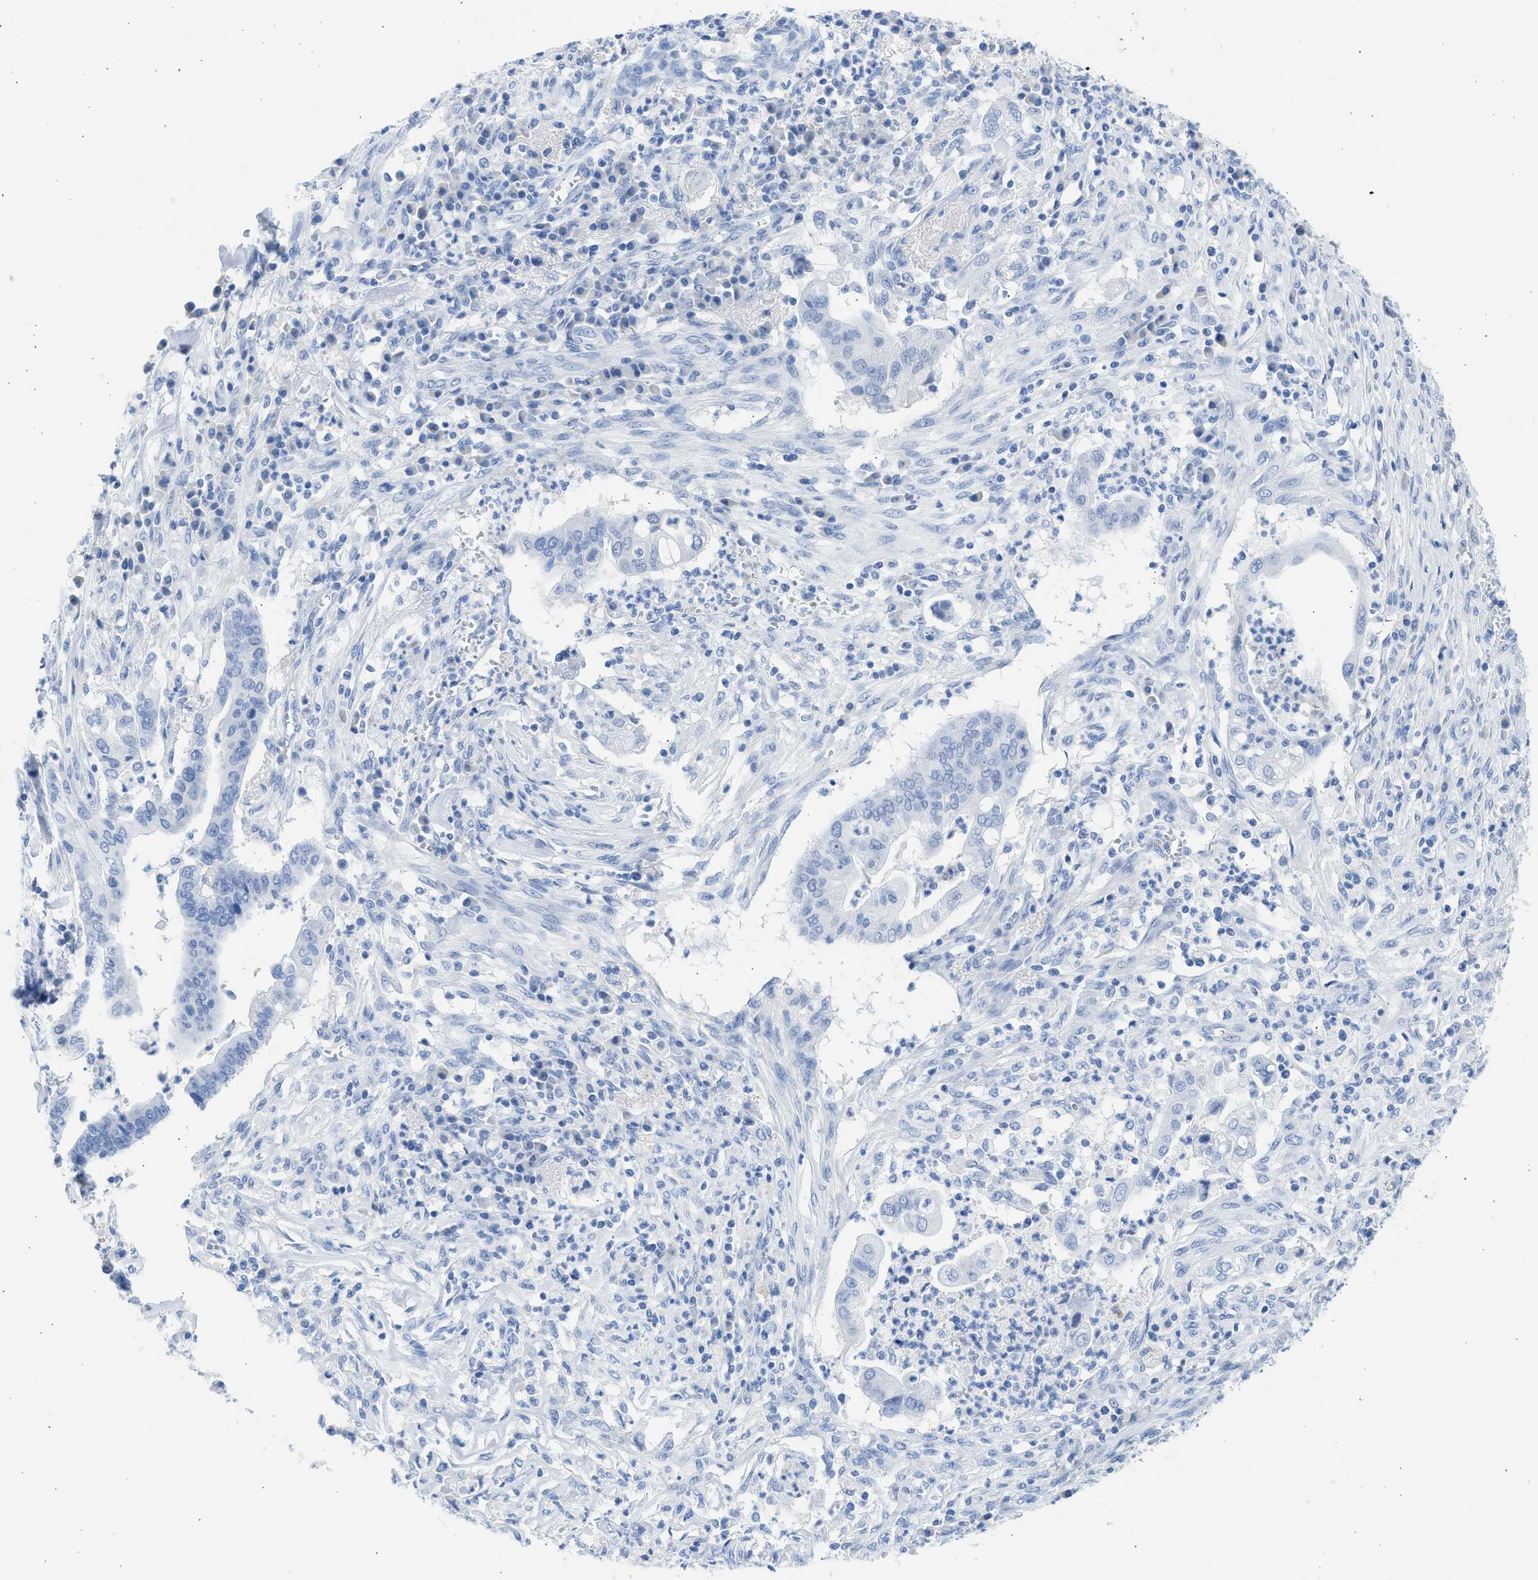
{"staining": {"intensity": "negative", "quantity": "none", "location": "none"}, "tissue": "cervical cancer", "cell_type": "Tumor cells", "image_type": "cancer", "snomed": [{"axis": "morphology", "description": "Adenocarcinoma, NOS"}, {"axis": "topography", "description": "Cervix"}], "caption": "Immunohistochemical staining of human cervical adenocarcinoma shows no significant expression in tumor cells. Brightfield microscopy of immunohistochemistry stained with DAB (3,3'-diaminobenzidine) (brown) and hematoxylin (blue), captured at high magnification.", "gene": "SPATA3", "patient": {"sex": "female", "age": 44}}